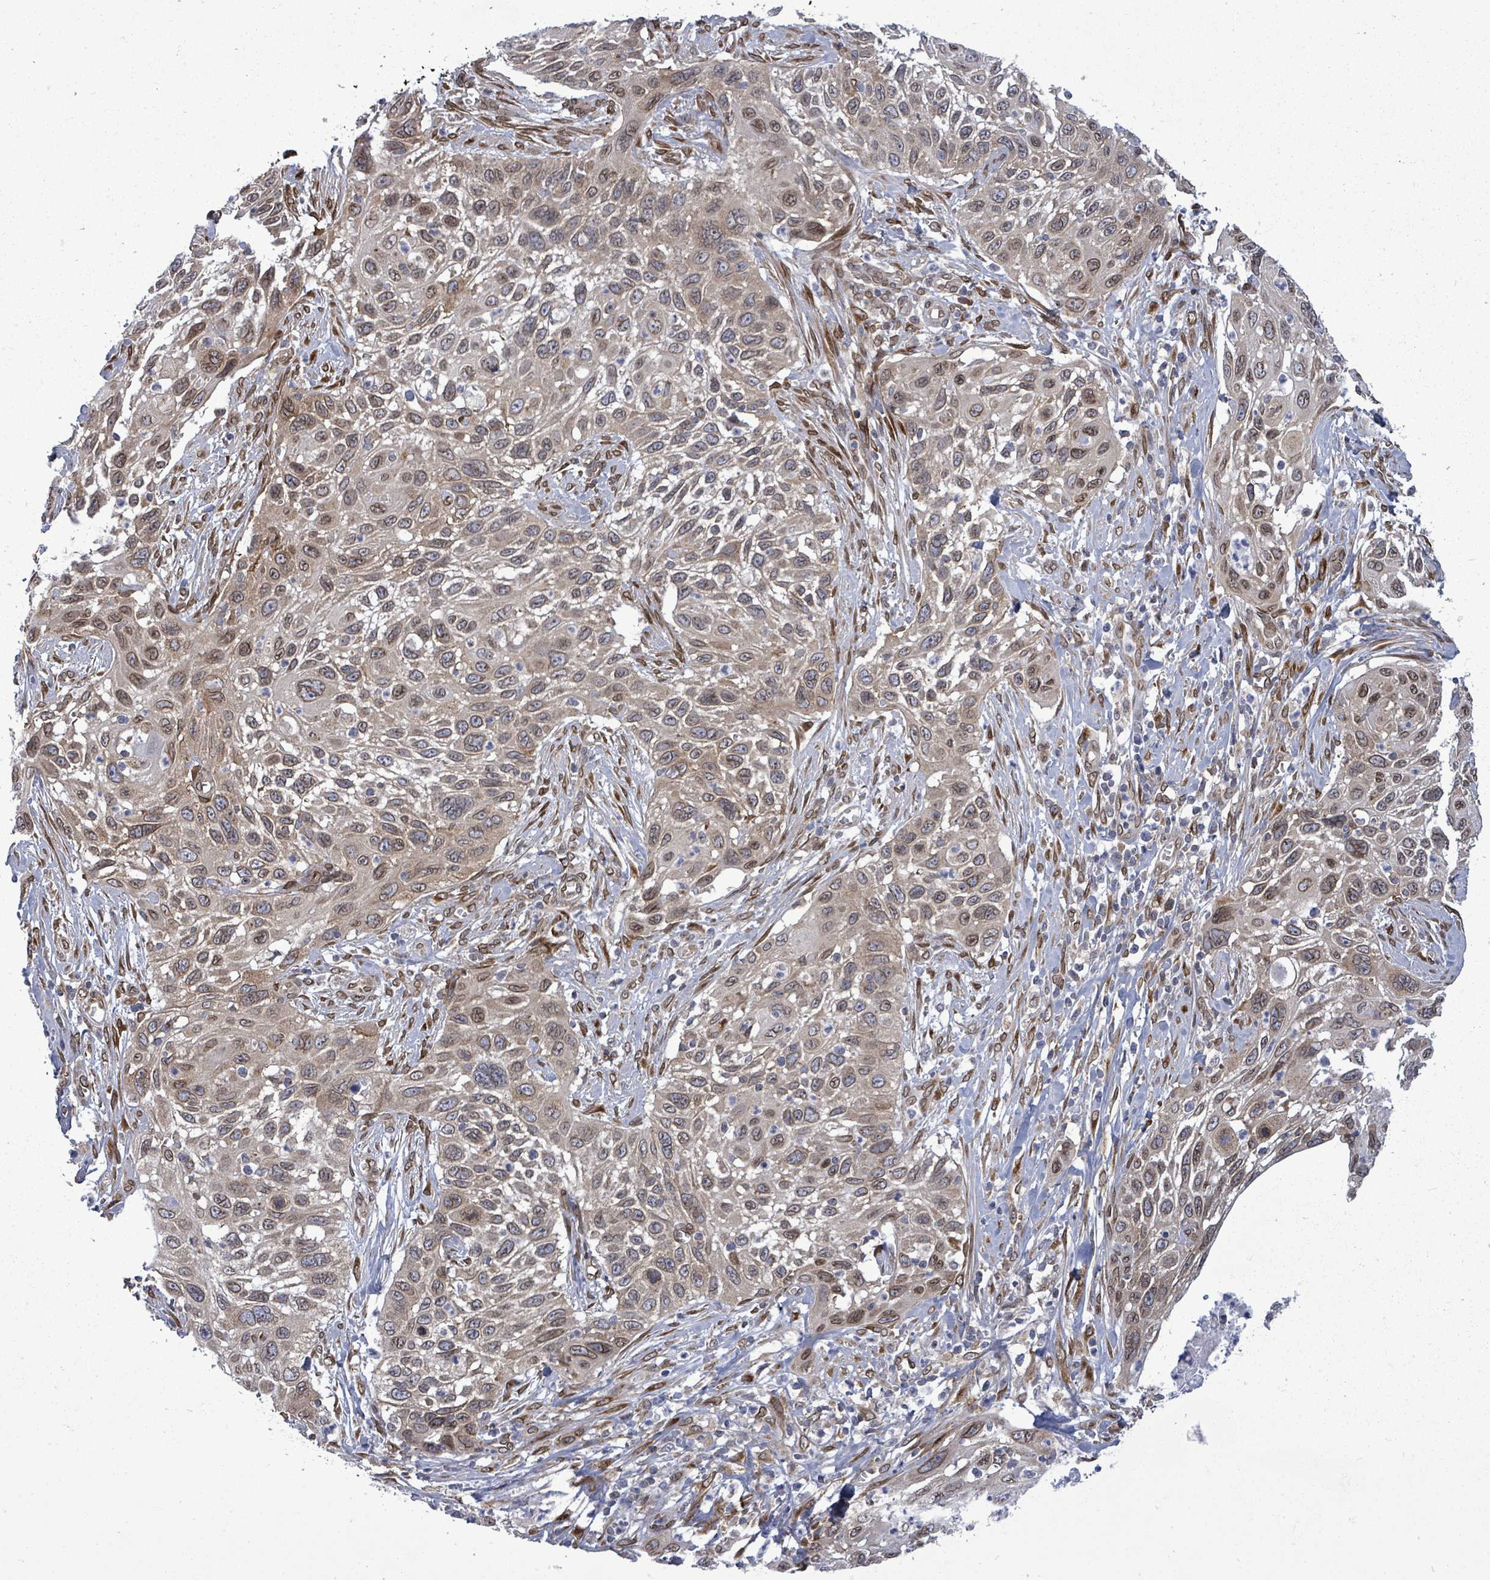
{"staining": {"intensity": "moderate", "quantity": ">75%", "location": "cytoplasmic/membranous,nuclear"}, "tissue": "cervical cancer", "cell_type": "Tumor cells", "image_type": "cancer", "snomed": [{"axis": "morphology", "description": "Squamous cell carcinoma, NOS"}, {"axis": "topography", "description": "Cervix"}], "caption": "The immunohistochemical stain highlights moderate cytoplasmic/membranous and nuclear staining in tumor cells of cervical squamous cell carcinoma tissue.", "gene": "ARFGAP1", "patient": {"sex": "female", "age": 70}}